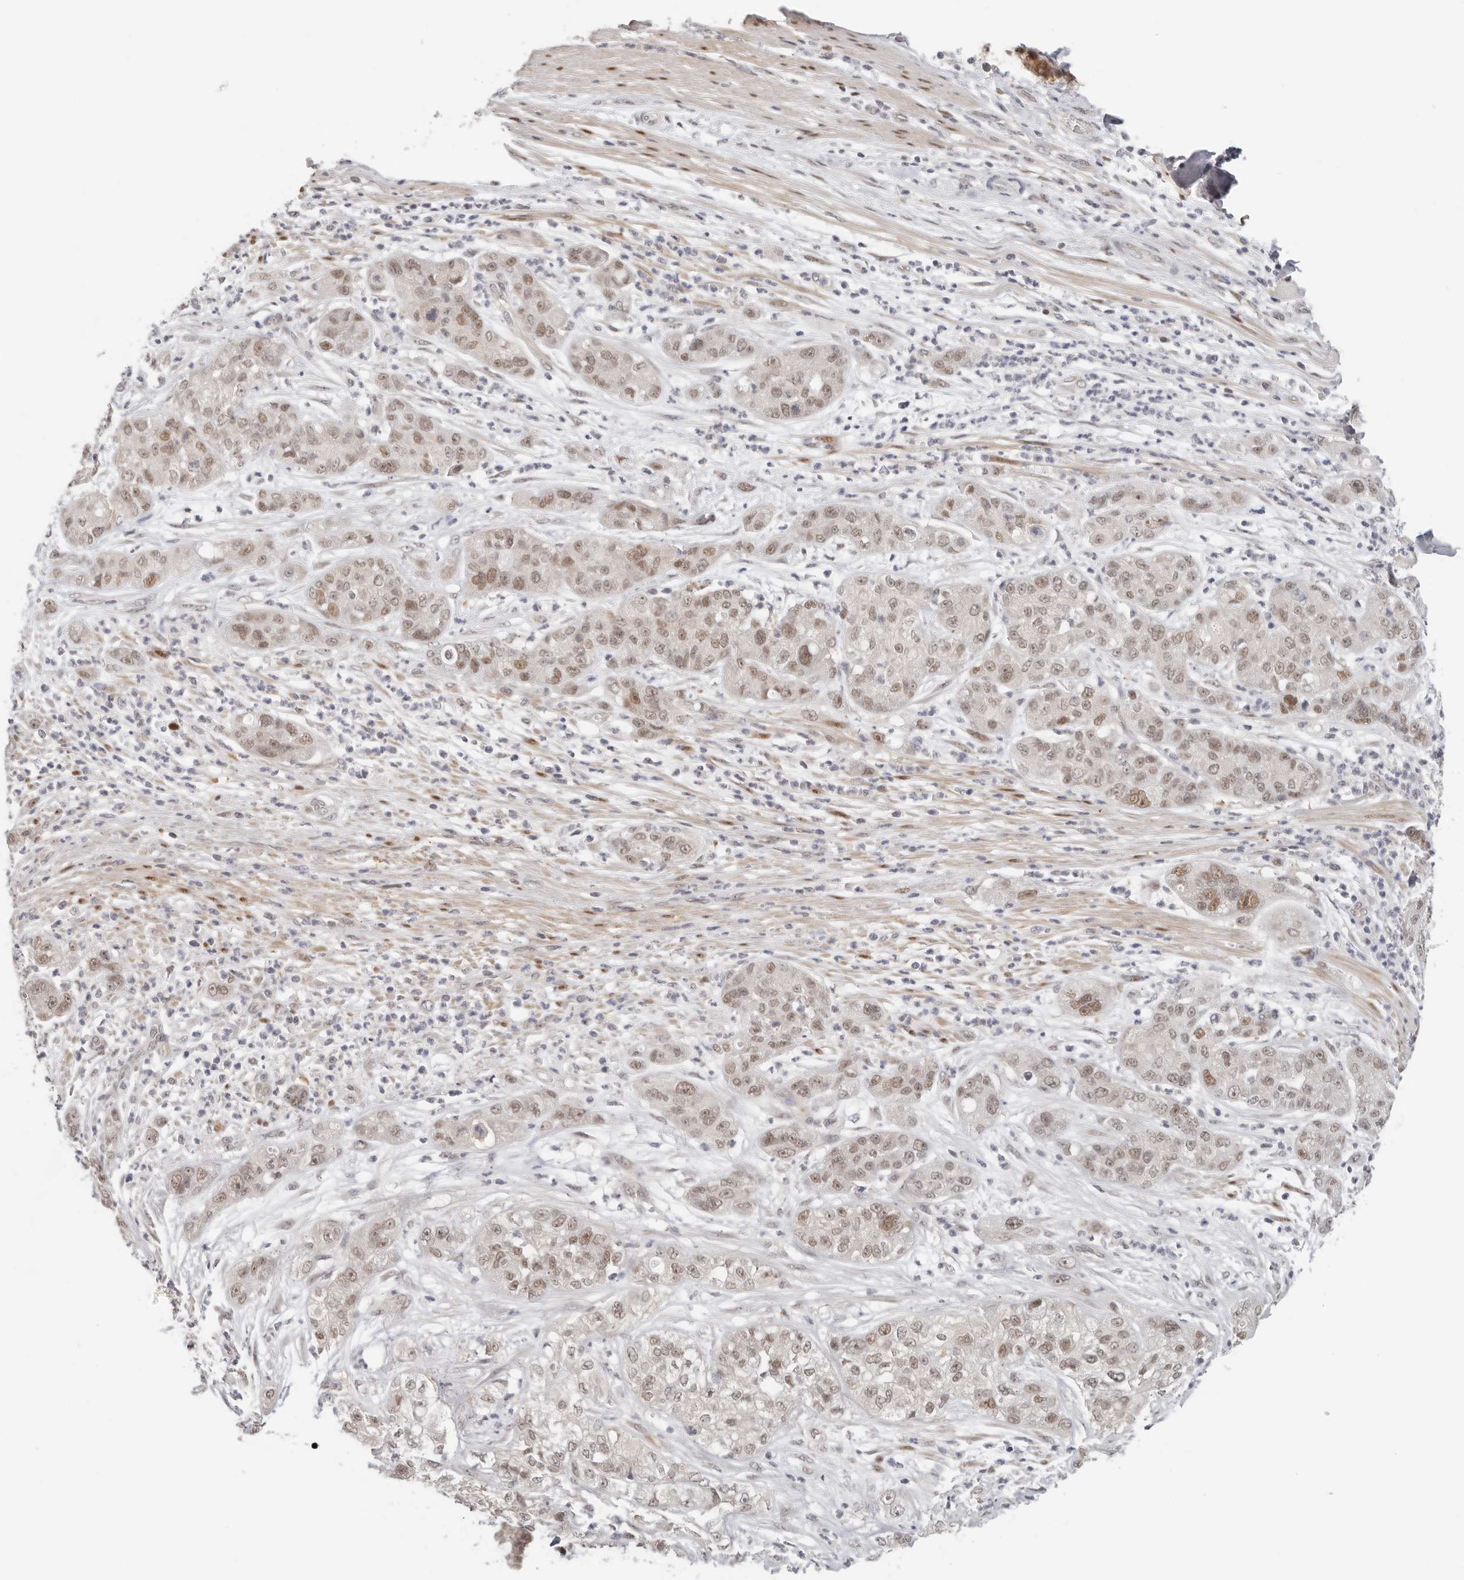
{"staining": {"intensity": "moderate", "quantity": ">75%", "location": "nuclear"}, "tissue": "pancreatic cancer", "cell_type": "Tumor cells", "image_type": "cancer", "snomed": [{"axis": "morphology", "description": "Adenocarcinoma, NOS"}, {"axis": "topography", "description": "Pancreas"}], "caption": "Immunohistochemistry (DAB (3,3'-diaminobenzidine)) staining of human pancreatic cancer shows moderate nuclear protein positivity in about >75% of tumor cells. (Stains: DAB (3,3'-diaminobenzidine) in brown, nuclei in blue, Microscopy: brightfield microscopy at high magnification).", "gene": "LARP7", "patient": {"sex": "female", "age": 78}}